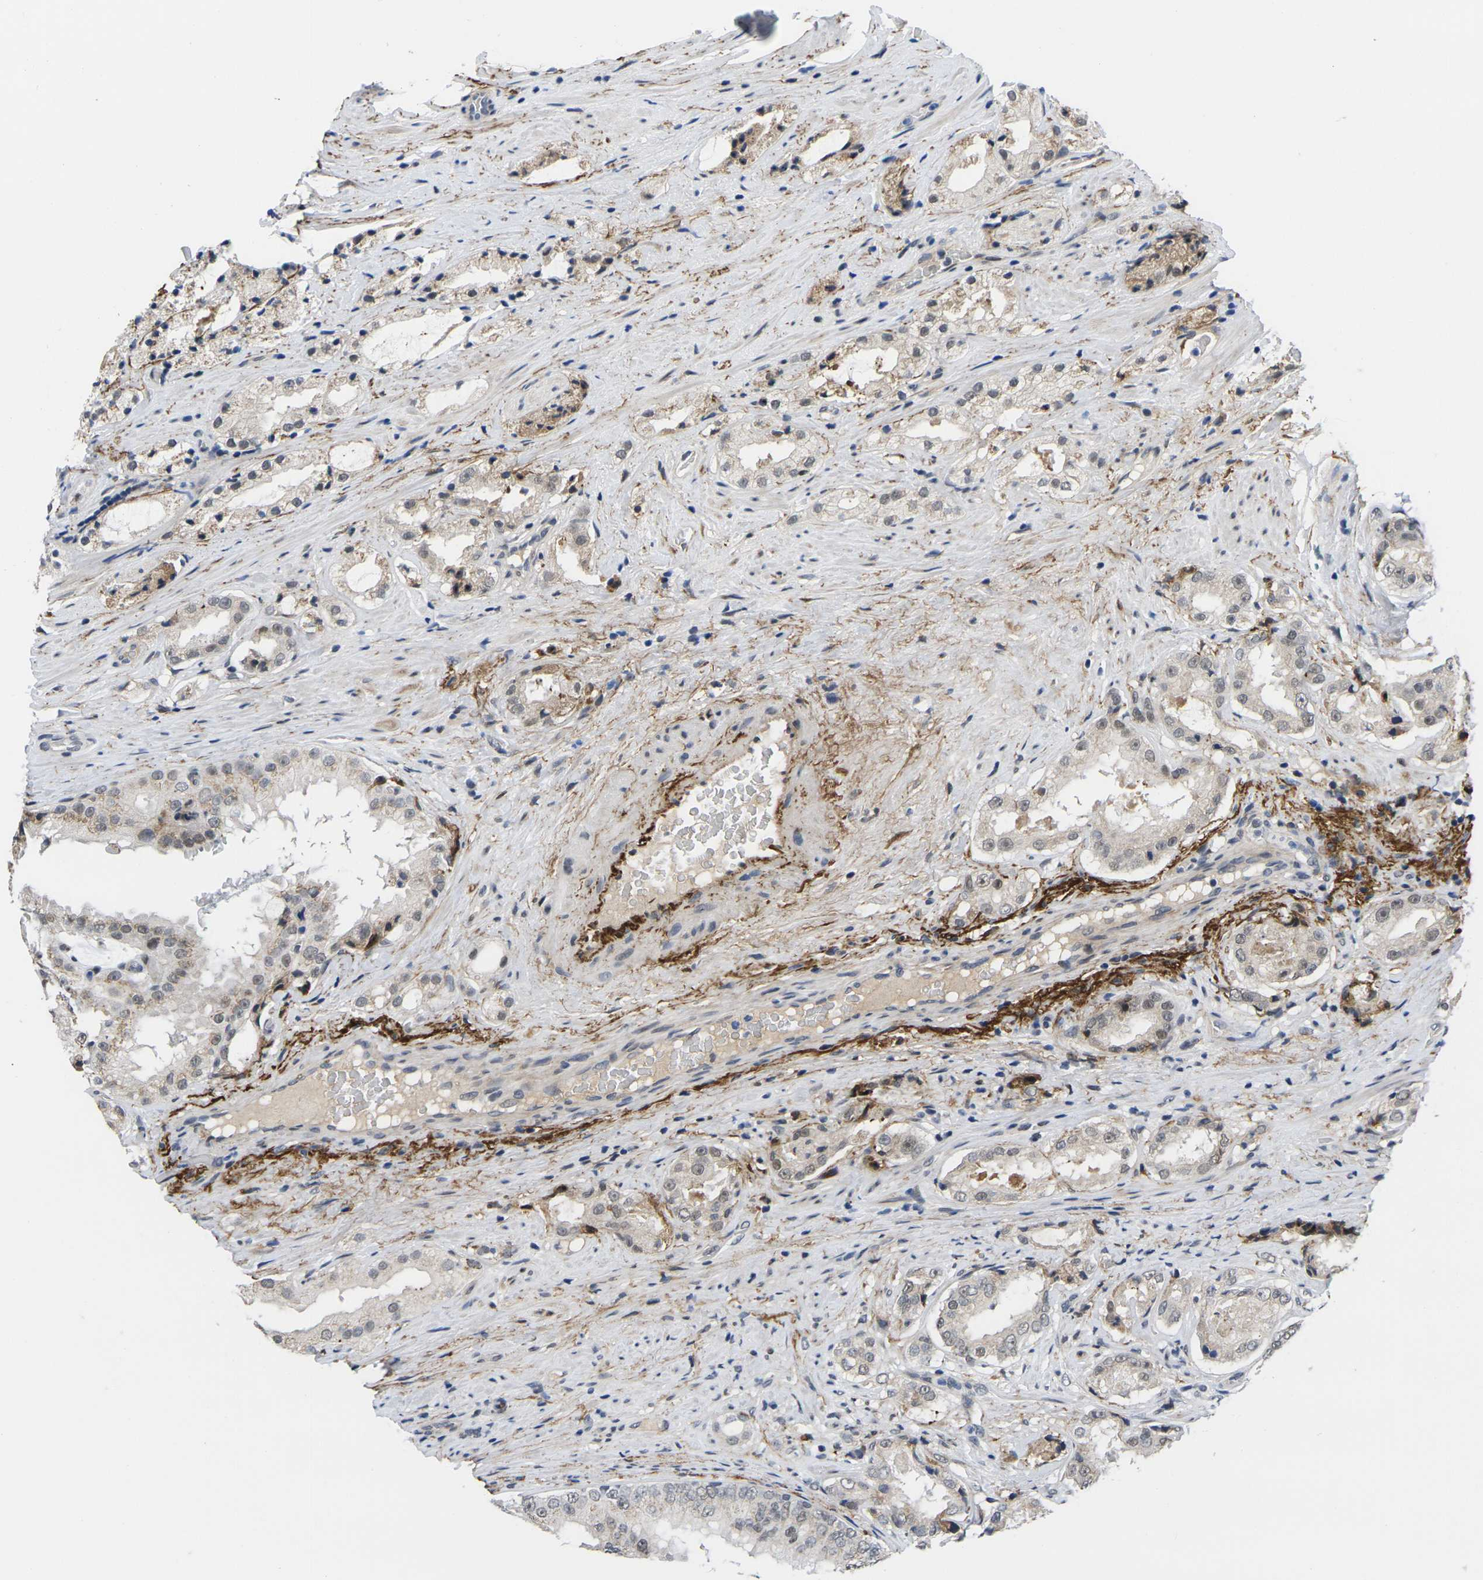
{"staining": {"intensity": "weak", "quantity": "<25%", "location": "cytoplasmic/membranous,nuclear"}, "tissue": "prostate cancer", "cell_type": "Tumor cells", "image_type": "cancer", "snomed": [{"axis": "morphology", "description": "Adenocarcinoma, High grade"}, {"axis": "topography", "description": "Prostate"}], "caption": "IHC micrograph of human prostate cancer stained for a protein (brown), which shows no positivity in tumor cells. (IHC, brightfield microscopy, high magnification).", "gene": "RBM7", "patient": {"sex": "male", "age": 73}}